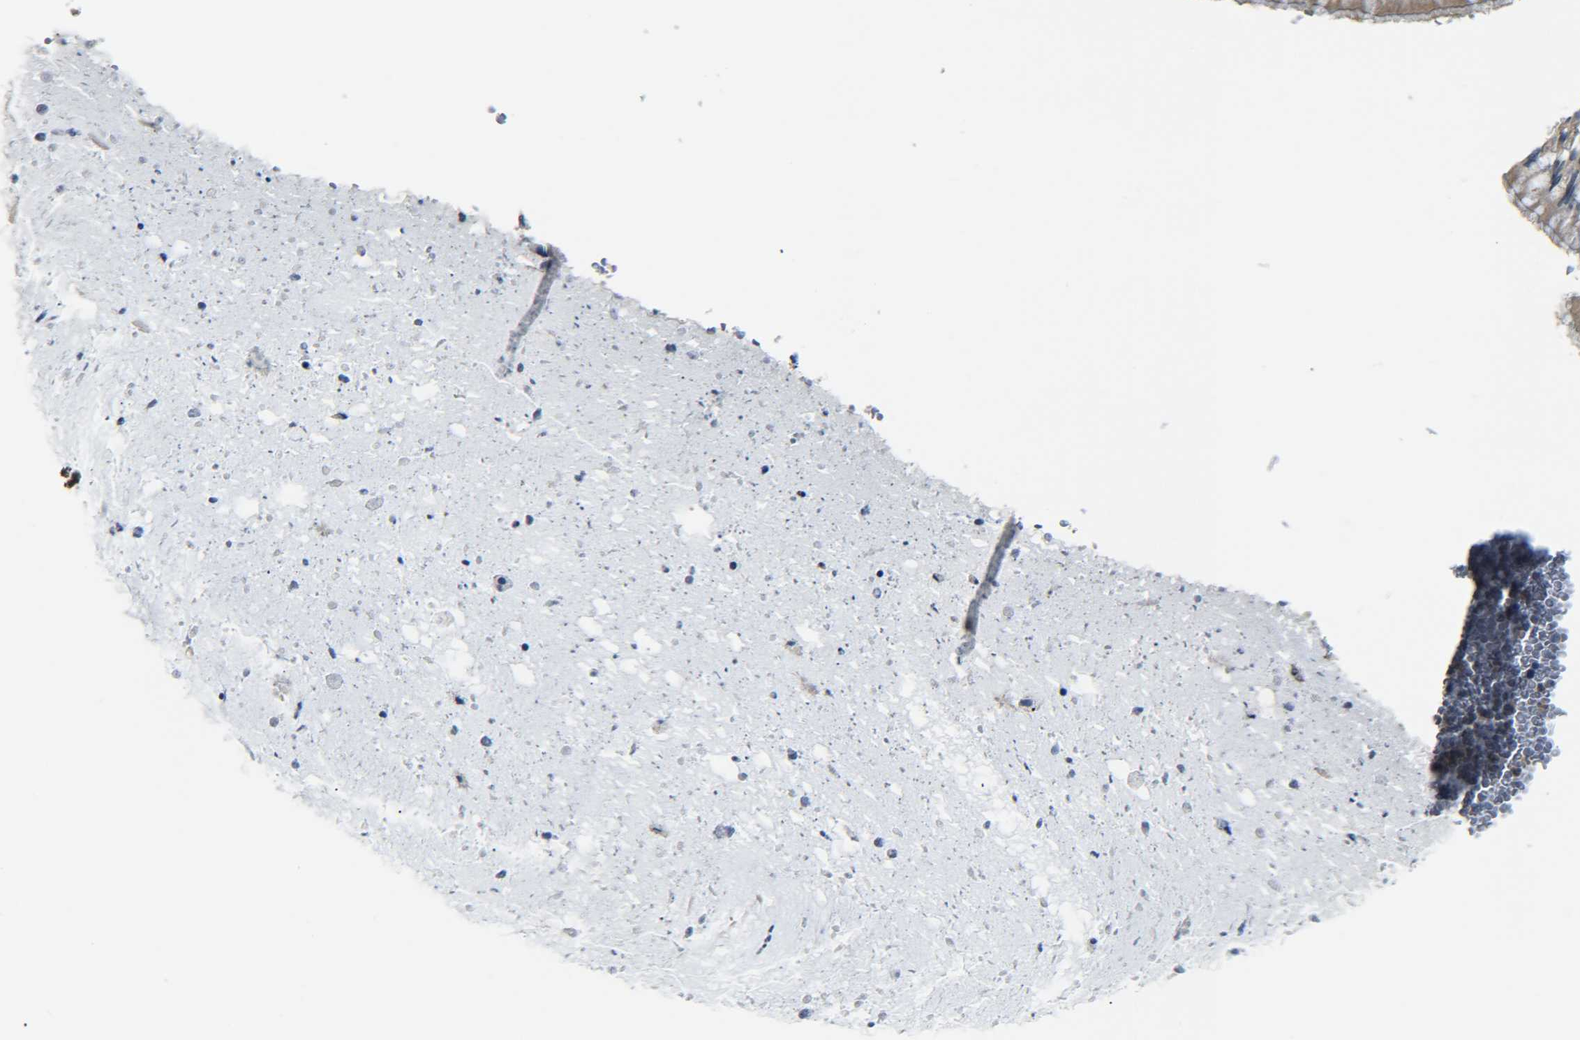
{"staining": {"intensity": "moderate", "quantity": ">75%", "location": "cytoplasmic/membranous"}, "tissue": "bronchus", "cell_type": "Respiratory epithelial cells", "image_type": "normal", "snomed": [{"axis": "morphology", "description": "Normal tissue, NOS"}, {"axis": "morphology", "description": "Adenocarcinoma, NOS"}, {"axis": "morphology", "description": "Adenocarcinoma, metastatic, NOS"}, {"axis": "topography", "description": "Lymph node"}, {"axis": "topography", "description": "Bronchus"}, {"axis": "topography", "description": "Lung"}], "caption": "Immunohistochemical staining of unremarkable human bronchus exhibits medium levels of moderate cytoplasmic/membranous staining in about >75% of respiratory epithelial cells. The staining was performed using DAB to visualize the protein expression in brown, while the nuclei were stained in blue with hematoxylin (Magnification: 20x).", "gene": "MEIS1", "patient": {"sex": "female", "age": 54}}